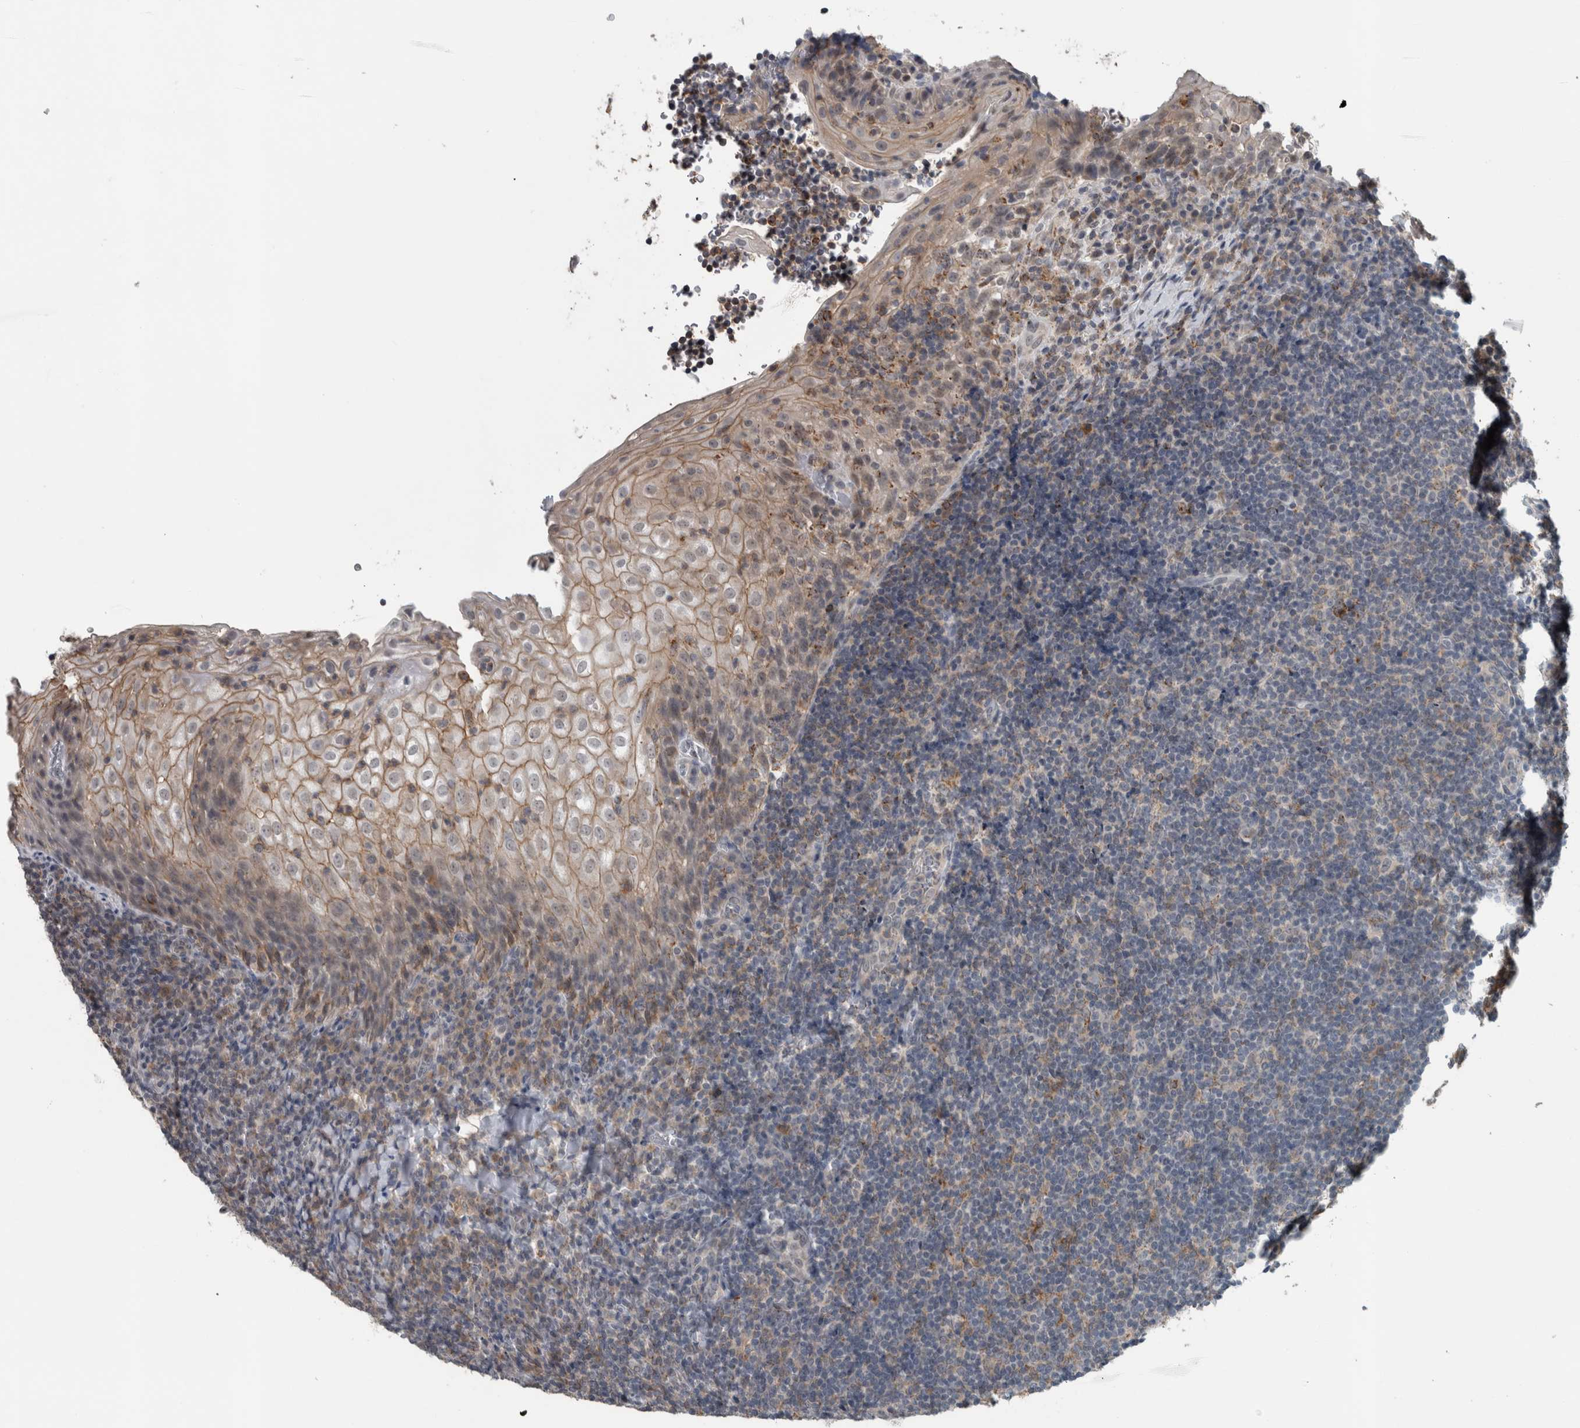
{"staining": {"intensity": "moderate", "quantity": "25%-75%", "location": "cytoplasmic/membranous"}, "tissue": "tonsil", "cell_type": "Germinal center cells", "image_type": "normal", "snomed": [{"axis": "morphology", "description": "Normal tissue, NOS"}, {"axis": "topography", "description": "Tonsil"}], "caption": "High-magnification brightfield microscopy of normal tonsil stained with DAB (brown) and counterstained with hematoxylin (blue). germinal center cells exhibit moderate cytoplasmic/membranous staining is seen in about25%-75% of cells. The staining was performed using DAB (3,3'-diaminobenzidine), with brown indicating positive protein expression. Nuclei are stained blue with hematoxylin.", "gene": "ACSF2", "patient": {"sex": "male", "age": 37}}